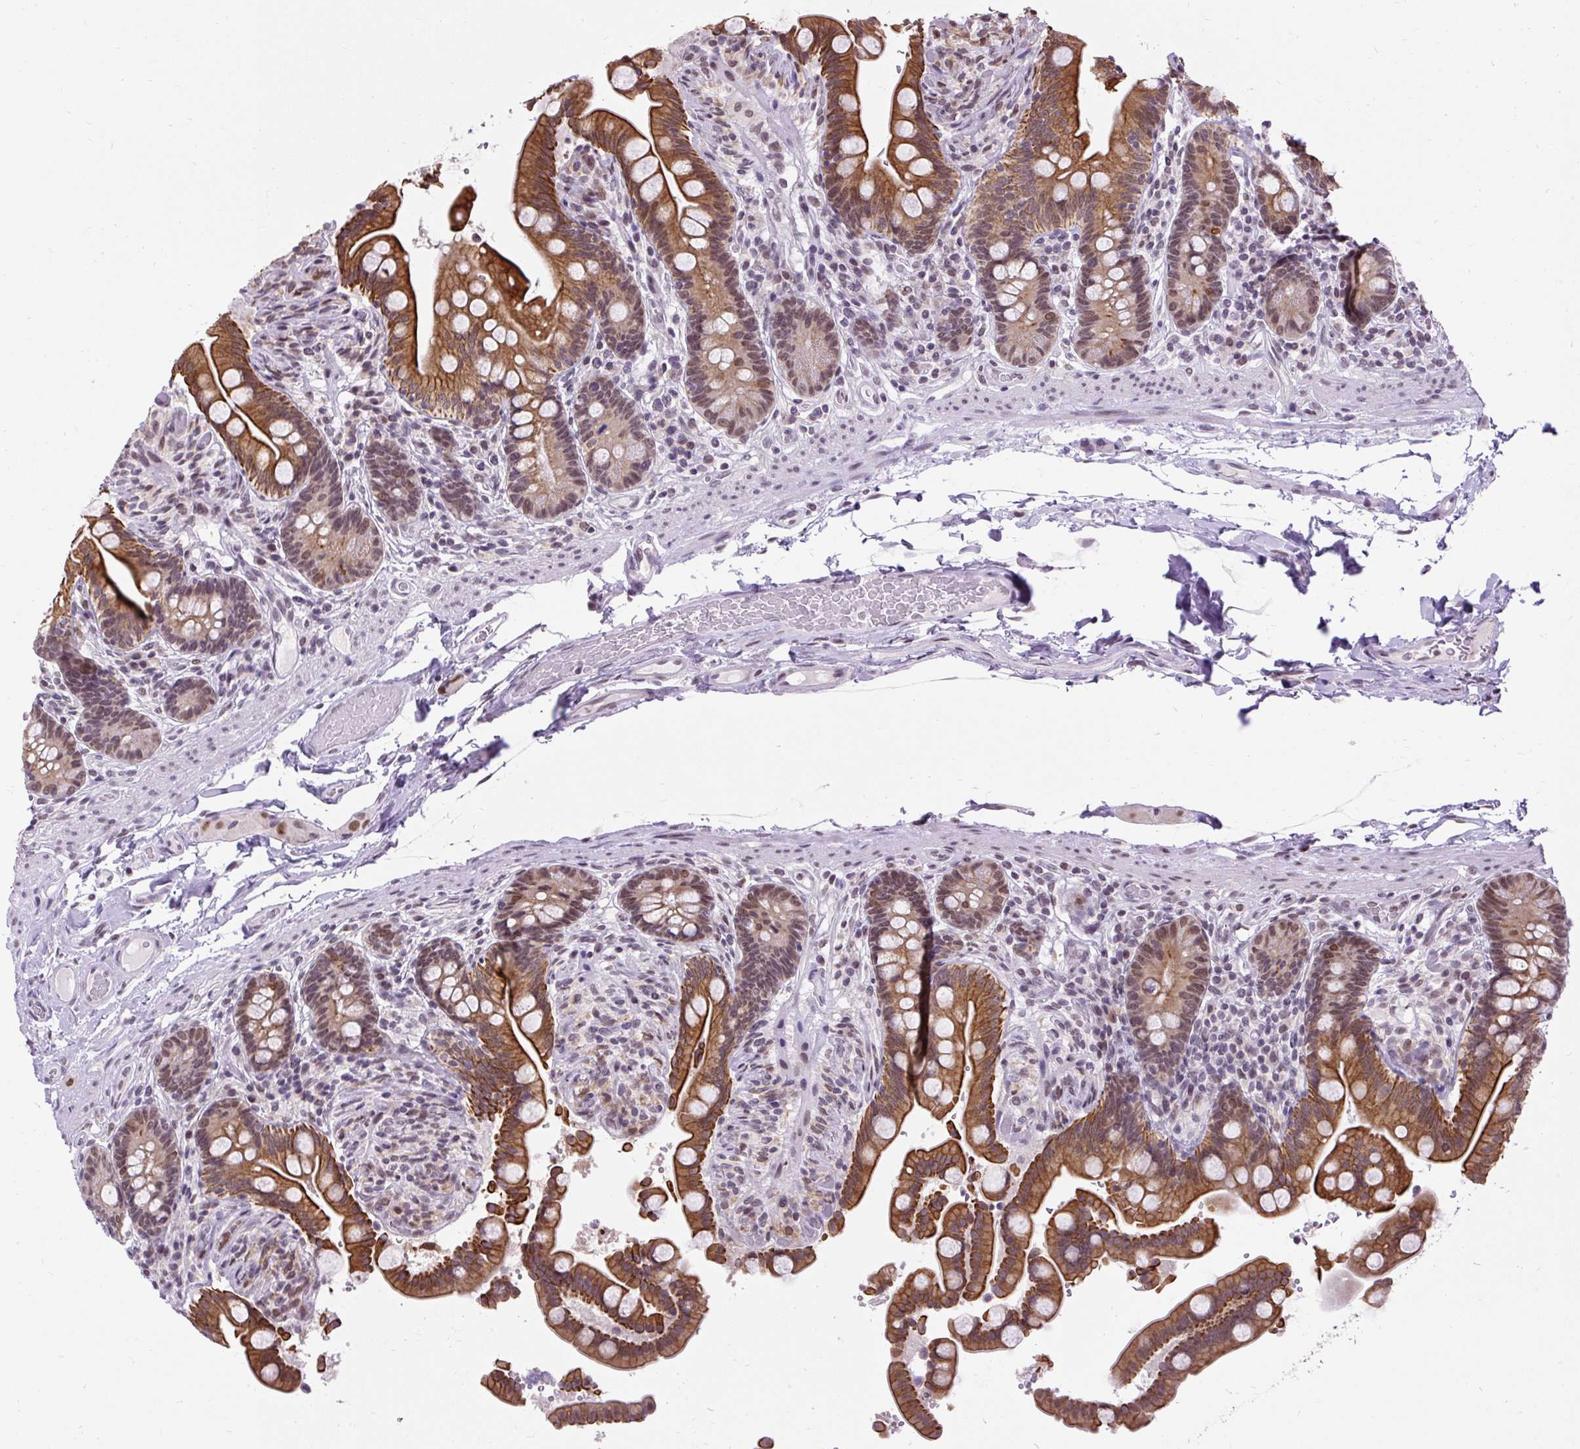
{"staining": {"intensity": "negative", "quantity": "none", "location": "none"}, "tissue": "colon", "cell_type": "Endothelial cells", "image_type": "normal", "snomed": [{"axis": "morphology", "description": "Normal tissue, NOS"}, {"axis": "topography", "description": "Smooth muscle"}, {"axis": "topography", "description": "Colon"}], "caption": "A high-resolution photomicrograph shows IHC staining of unremarkable colon, which displays no significant expression in endothelial cells.", "gene": "ZNF672", "patient": {"sex": "male", "age": 73}}